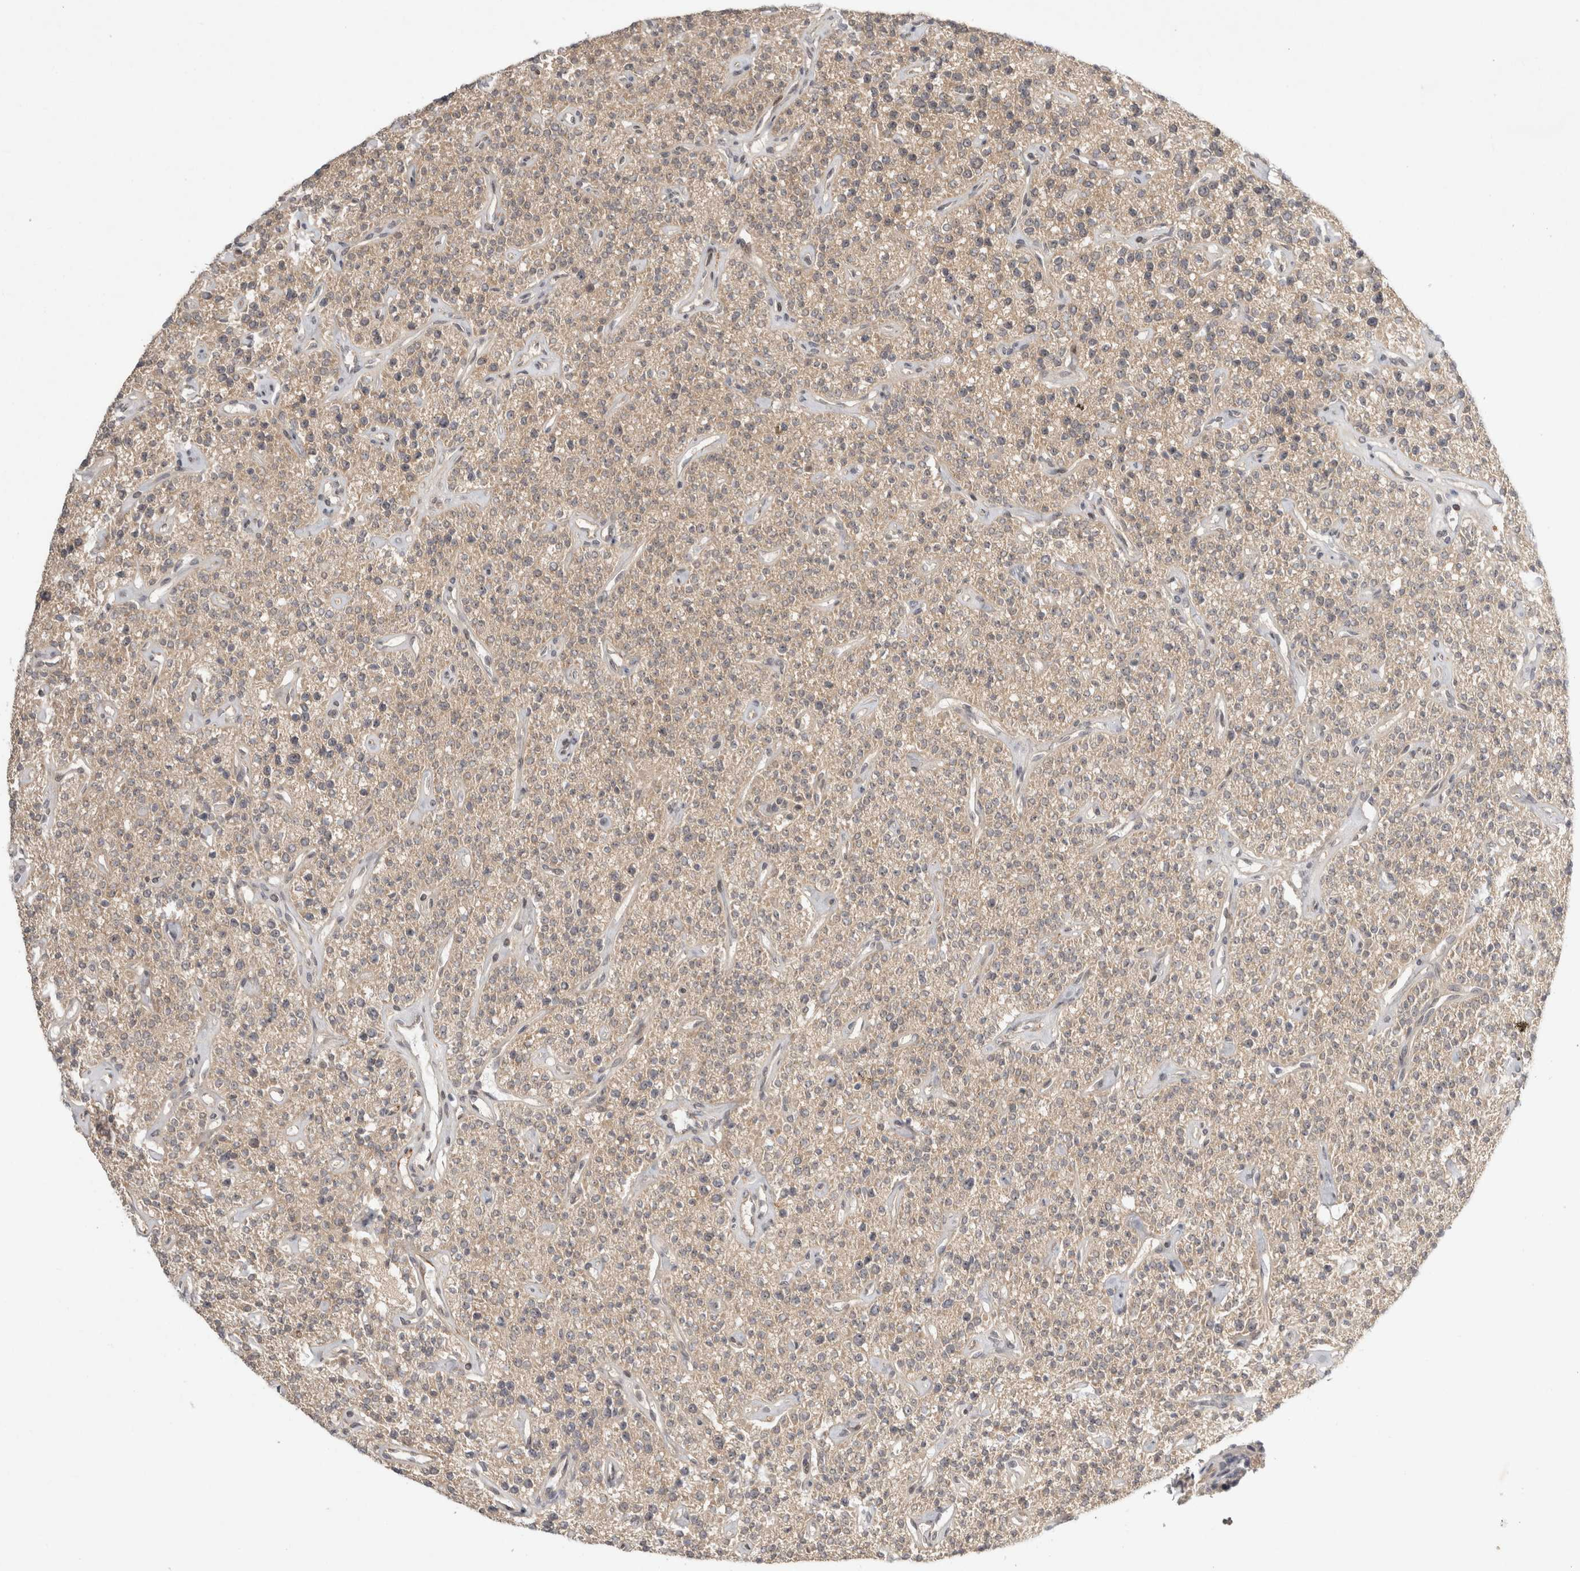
{"staining": {"intensity": "moderate", "quantity": "25%-75%", "location": "cytoplasmic/membranous"}, "tissue": "parathyroid gland", "cell_type": "Glandular cells", "image_type": "normal", "snomed": [{"axis": "morphology", "description": "Normal tissue, NOS"}, {"axis": "topography", "description": "Parathyroid gland"}], "caption": "Protein staining shows moderate cytoplasmic/membranous positivity in about 25%-75% of glandular cells in normal parathyroid gland. (Brightfield microscopy of DAB IHC at high magnification).", "gene": "ZNF318", "patient": {"sex": "male", "age": 46}}